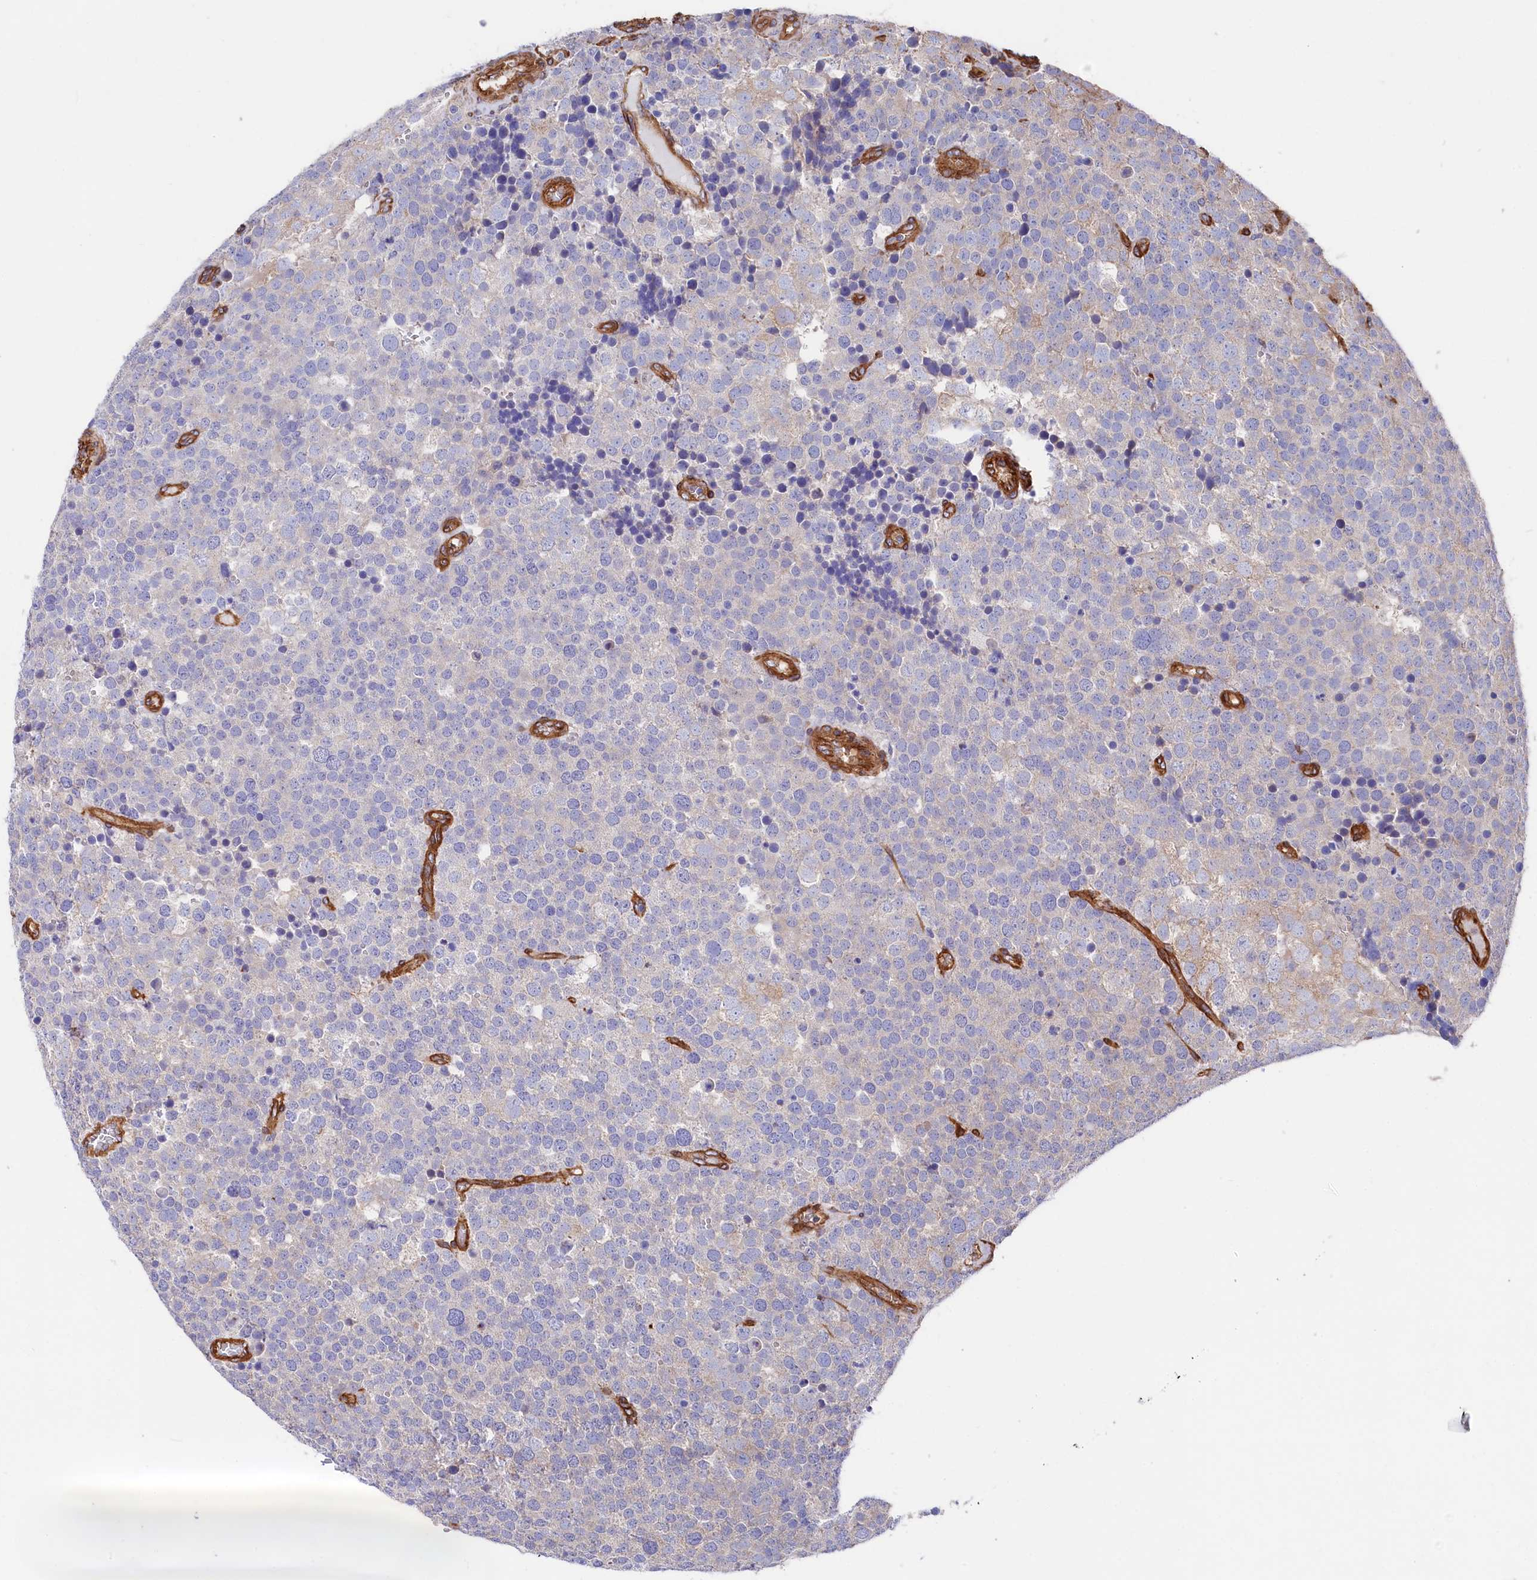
{"staining": {"intensity": "negative", "quantity": "none", "location": "none"}, "tissue": "testis cancer", "cell_type": "Tumor cells", "image_type": "cancer", "snomed": [{"axis": "morphology", "description": "Seminoma, NOS"}, {"axis": "topography", "description": "Testis"}], "caption": "High magnification brightfield microscopy of seminoma (testis) stained with DAB (brown) and counterstained with hematoxylin (blue): tumor cells show no significant positivity.", "gene": "TNKS1BP1", "patient": {"sex": "male", "age": 71}}